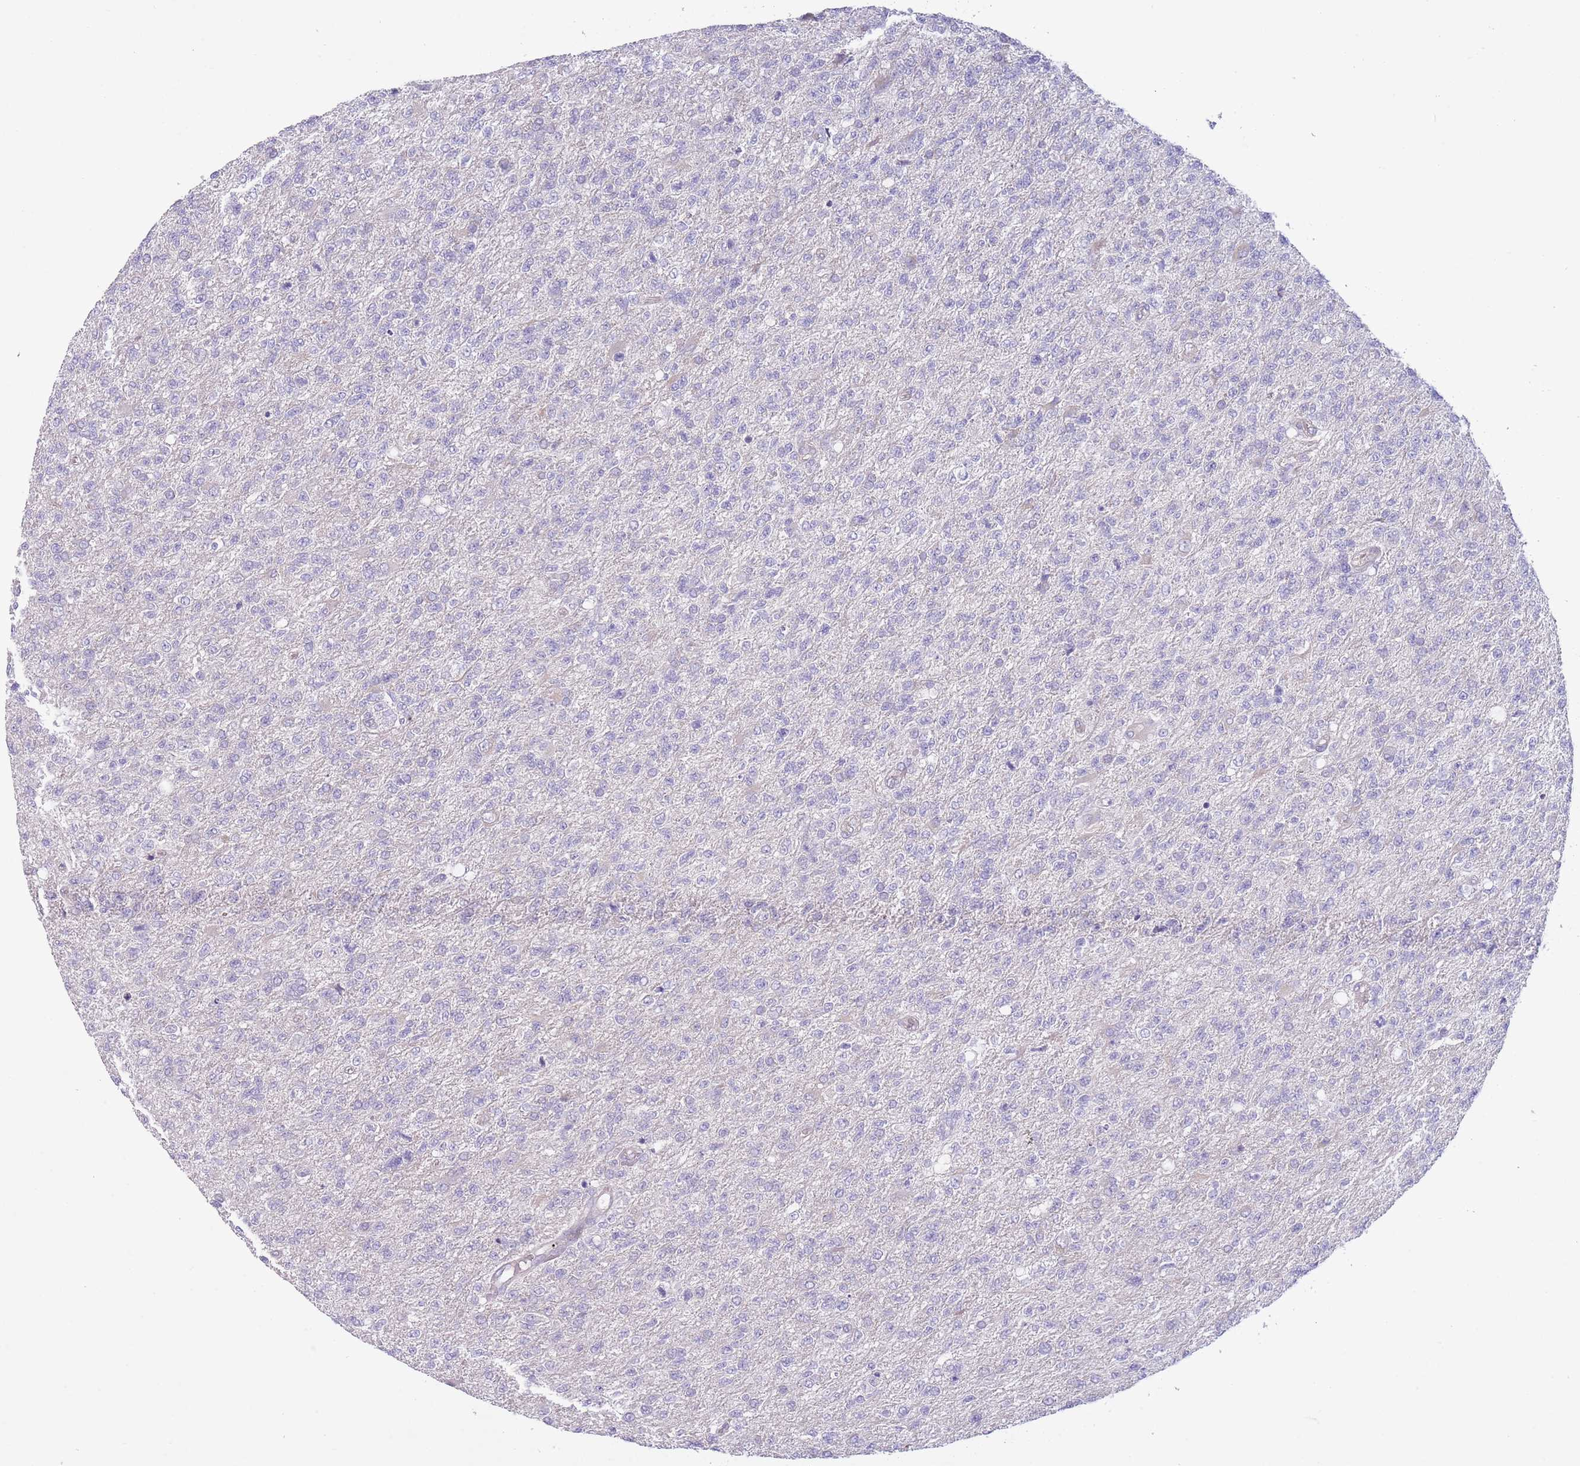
{"staining": {"intensity": "negative", "quantity": "none", "location": "none"}, "tissue": "glioma", "cell_type": "Tumor cells", "image_type": "cancer", "snomed": [{"axis": "morphology", "description": "Glioma, malignant, High grade"}, {"axis": "topography", "description": "Brain"}], "caption": "This is an IHC histopathology image of glioma. There is no positivity in tumor cells.", "gene": "PNPLA5", "patient": {"sex": "male", "age": 56}}